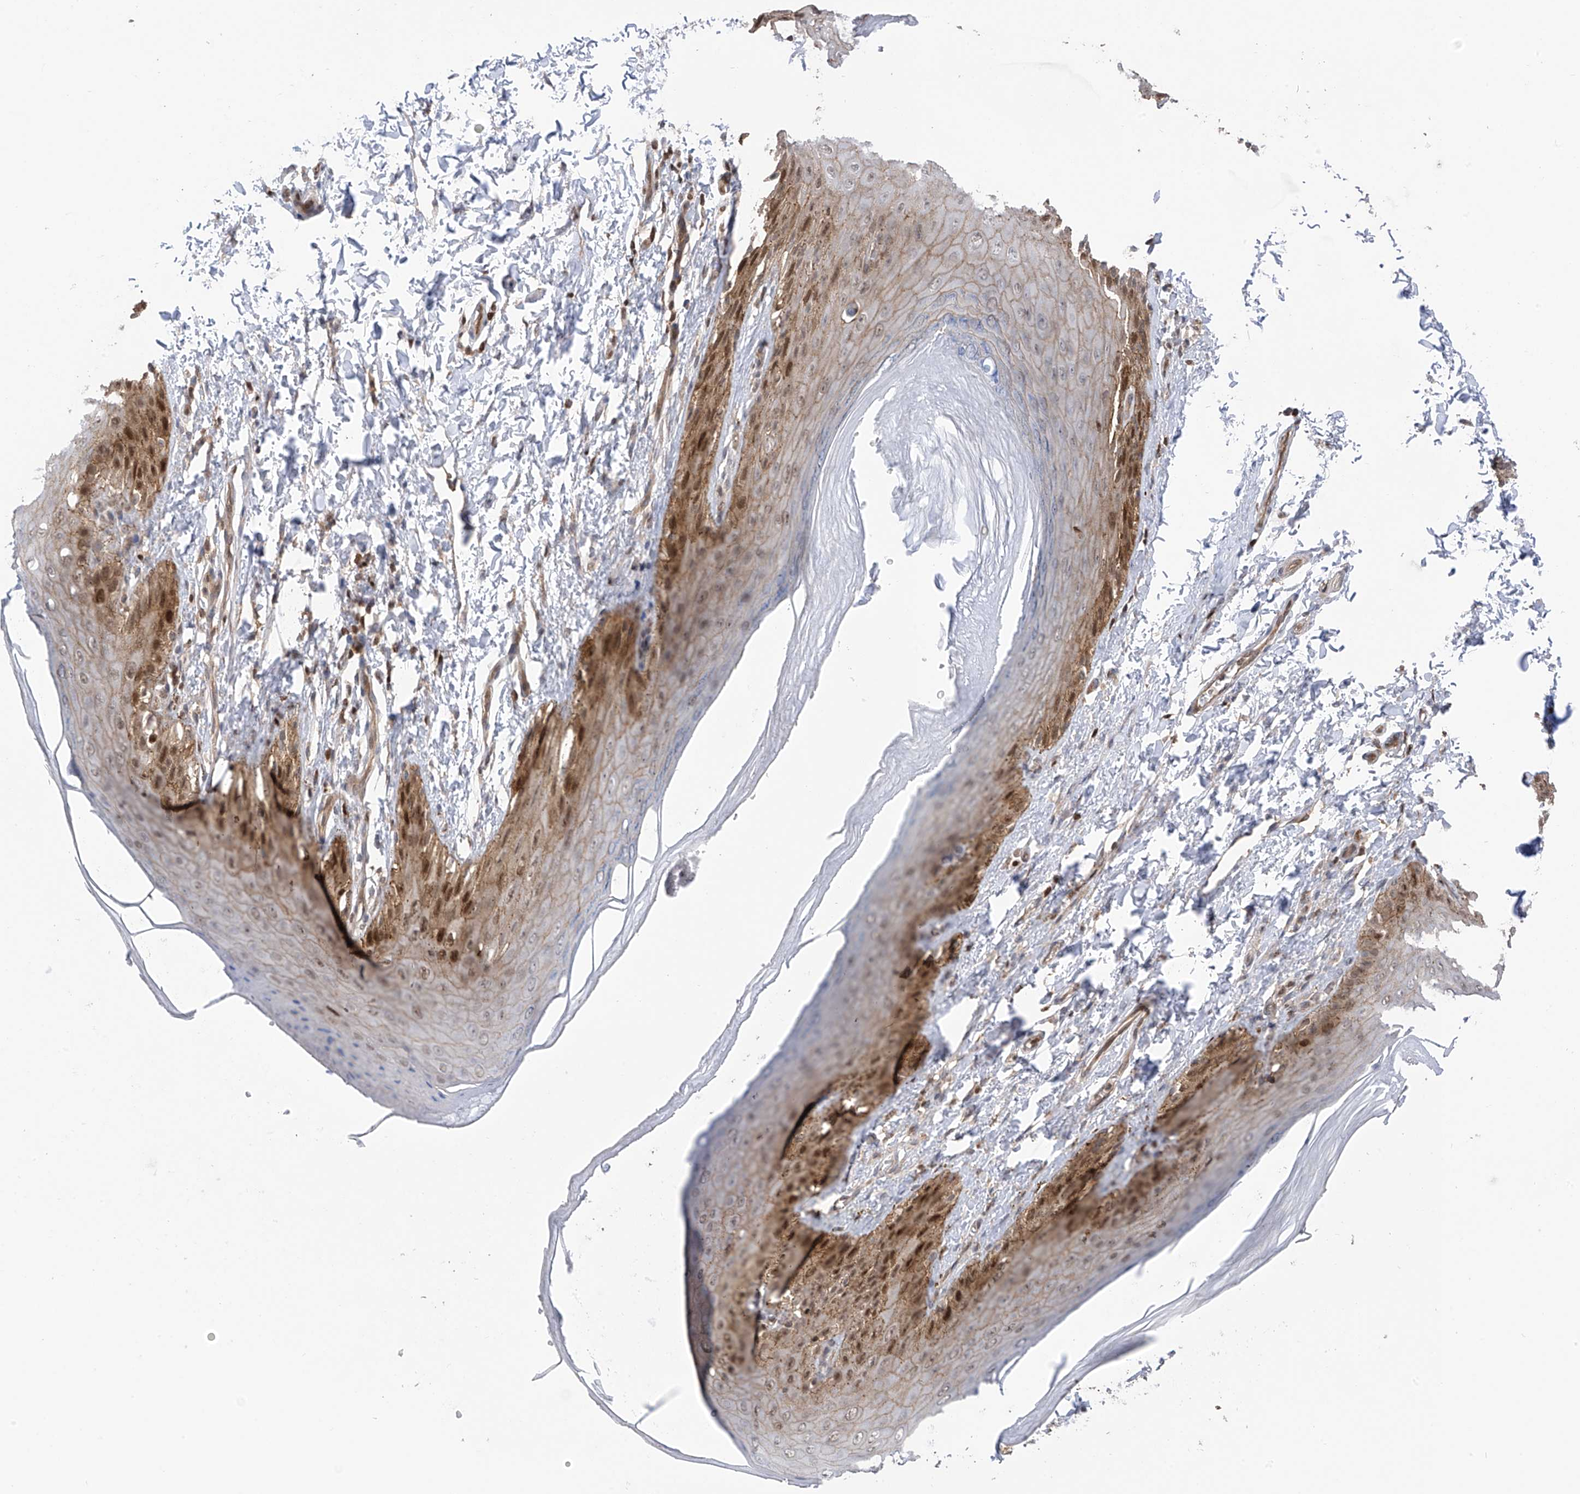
{"staining": {"intensity": "moderate", "quantity": "25%-75%", "location": "cytoplasmic/membranous,nuclear"}, "tissue": "skin", "cell_type": "Epidermal cells", "image_type": "normal", "snomed": [{"axis": "morphology", "description": "Normal tissue, NOS"}, {"axis": "topography", "description": "Anal"}], "caption": "Skin stained with DAB immunohistochemistry demonstrates medium levels of moderate cytoplasmic/membranous,nuclear staining in approximately 25%-75% of epidermal cells. The staining was performed using DAB (3,3'-diaminobenzidine), with brown indicating positive protein expression. Nuclei are stained blue with hematoxylin.", "gene": "DNAJC9", "patient": {"sex": "male", "age": 44}}